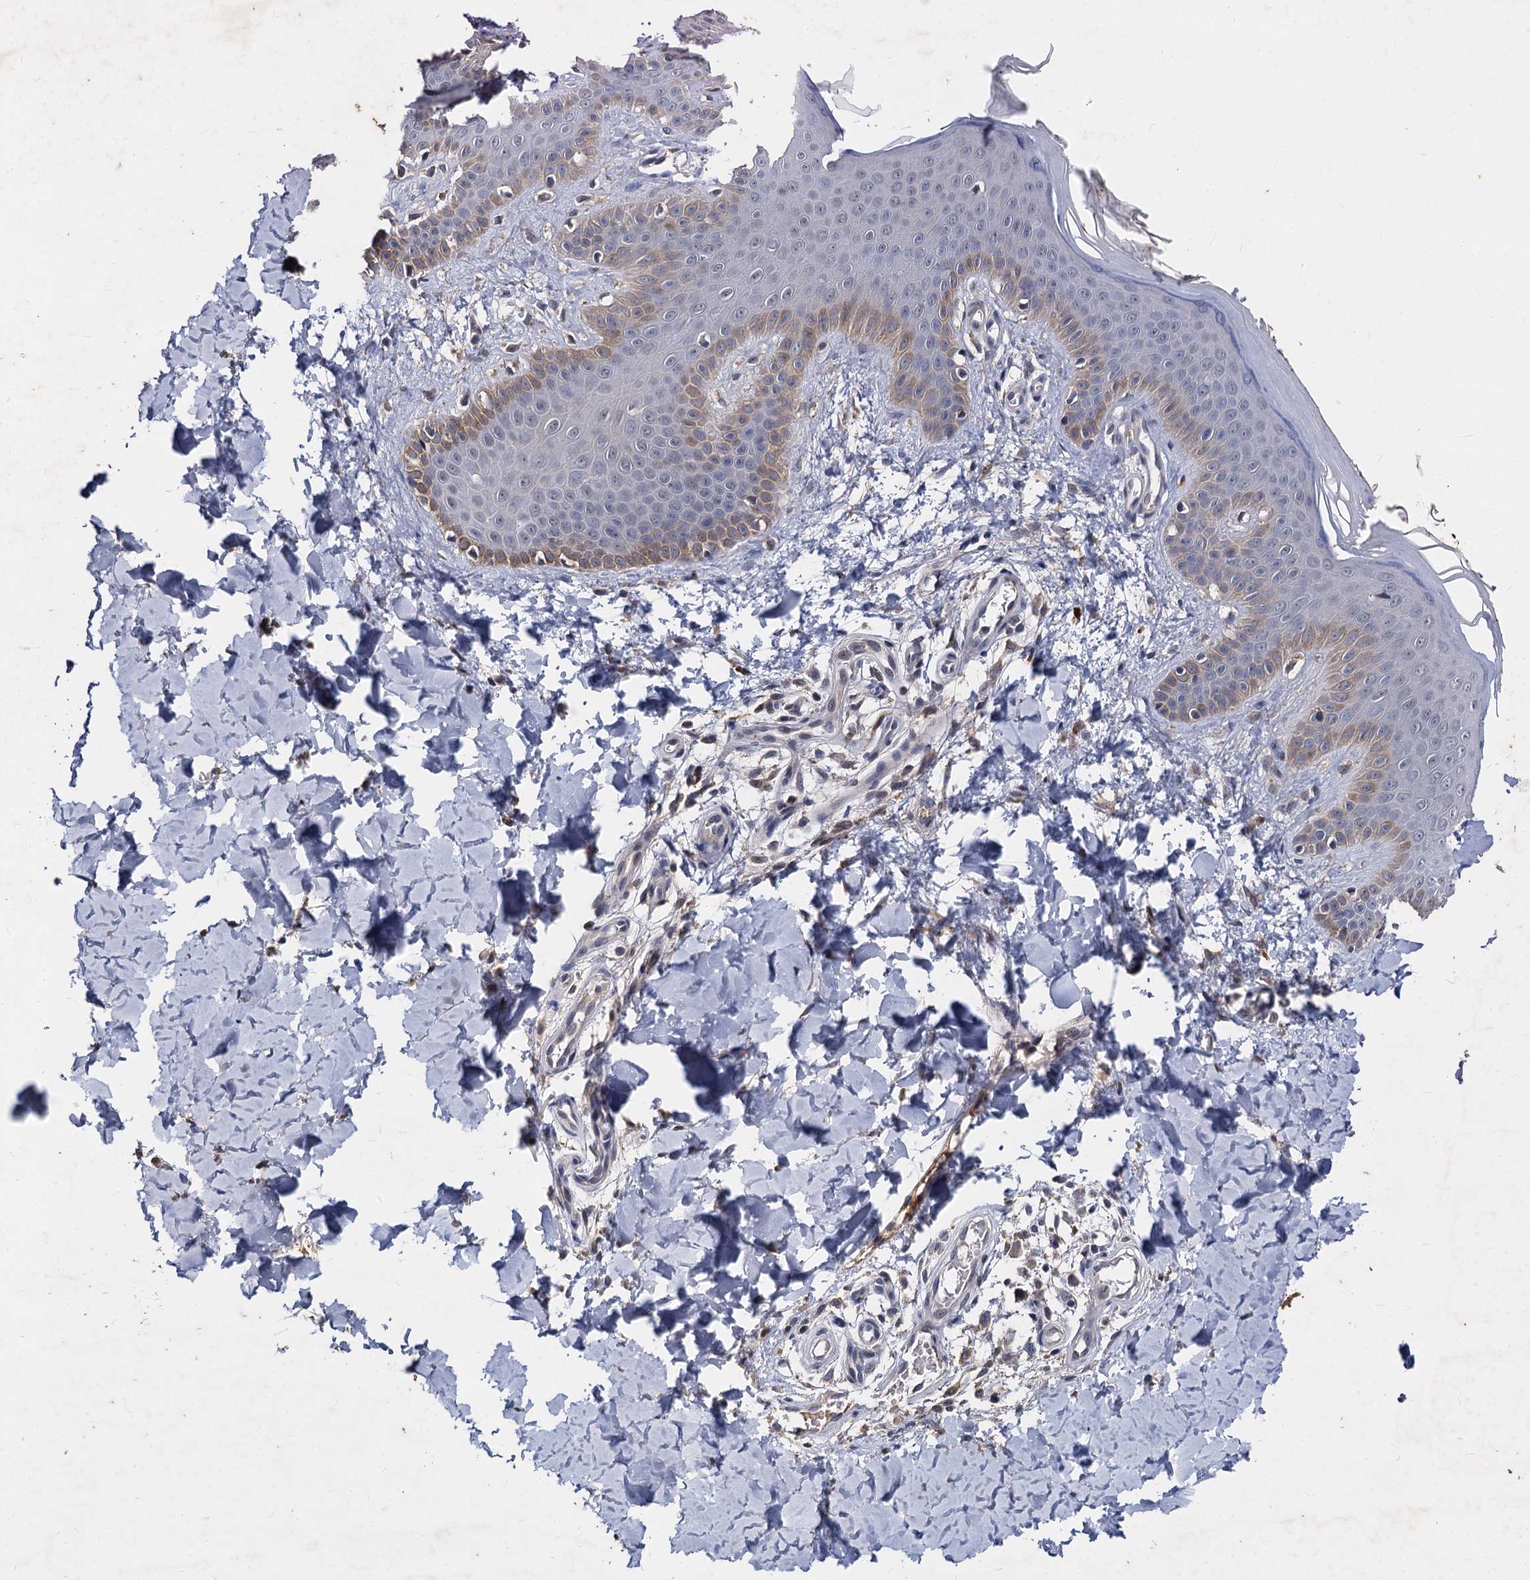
{"staining": {"intensity": "weak", "quantity": ">75%", "location": "cytoplasmic/membranous"}, "tissue": "skin", "cell_type": "Fibroblasts", "image_type": "normal", "snomed": [{"axis": "morphology", "description": "Normal tissue, NOS"}, {"axis": "topography", "description": "Skin"}], "caption": "Normal skin demonstrates weak cytoplasmic/membranous expression in approximately >75% of fibroblasts, visualized by immunohistochemistry.", "gene": "CCDC184", "patient": {"sex": "male", "age": 36}}